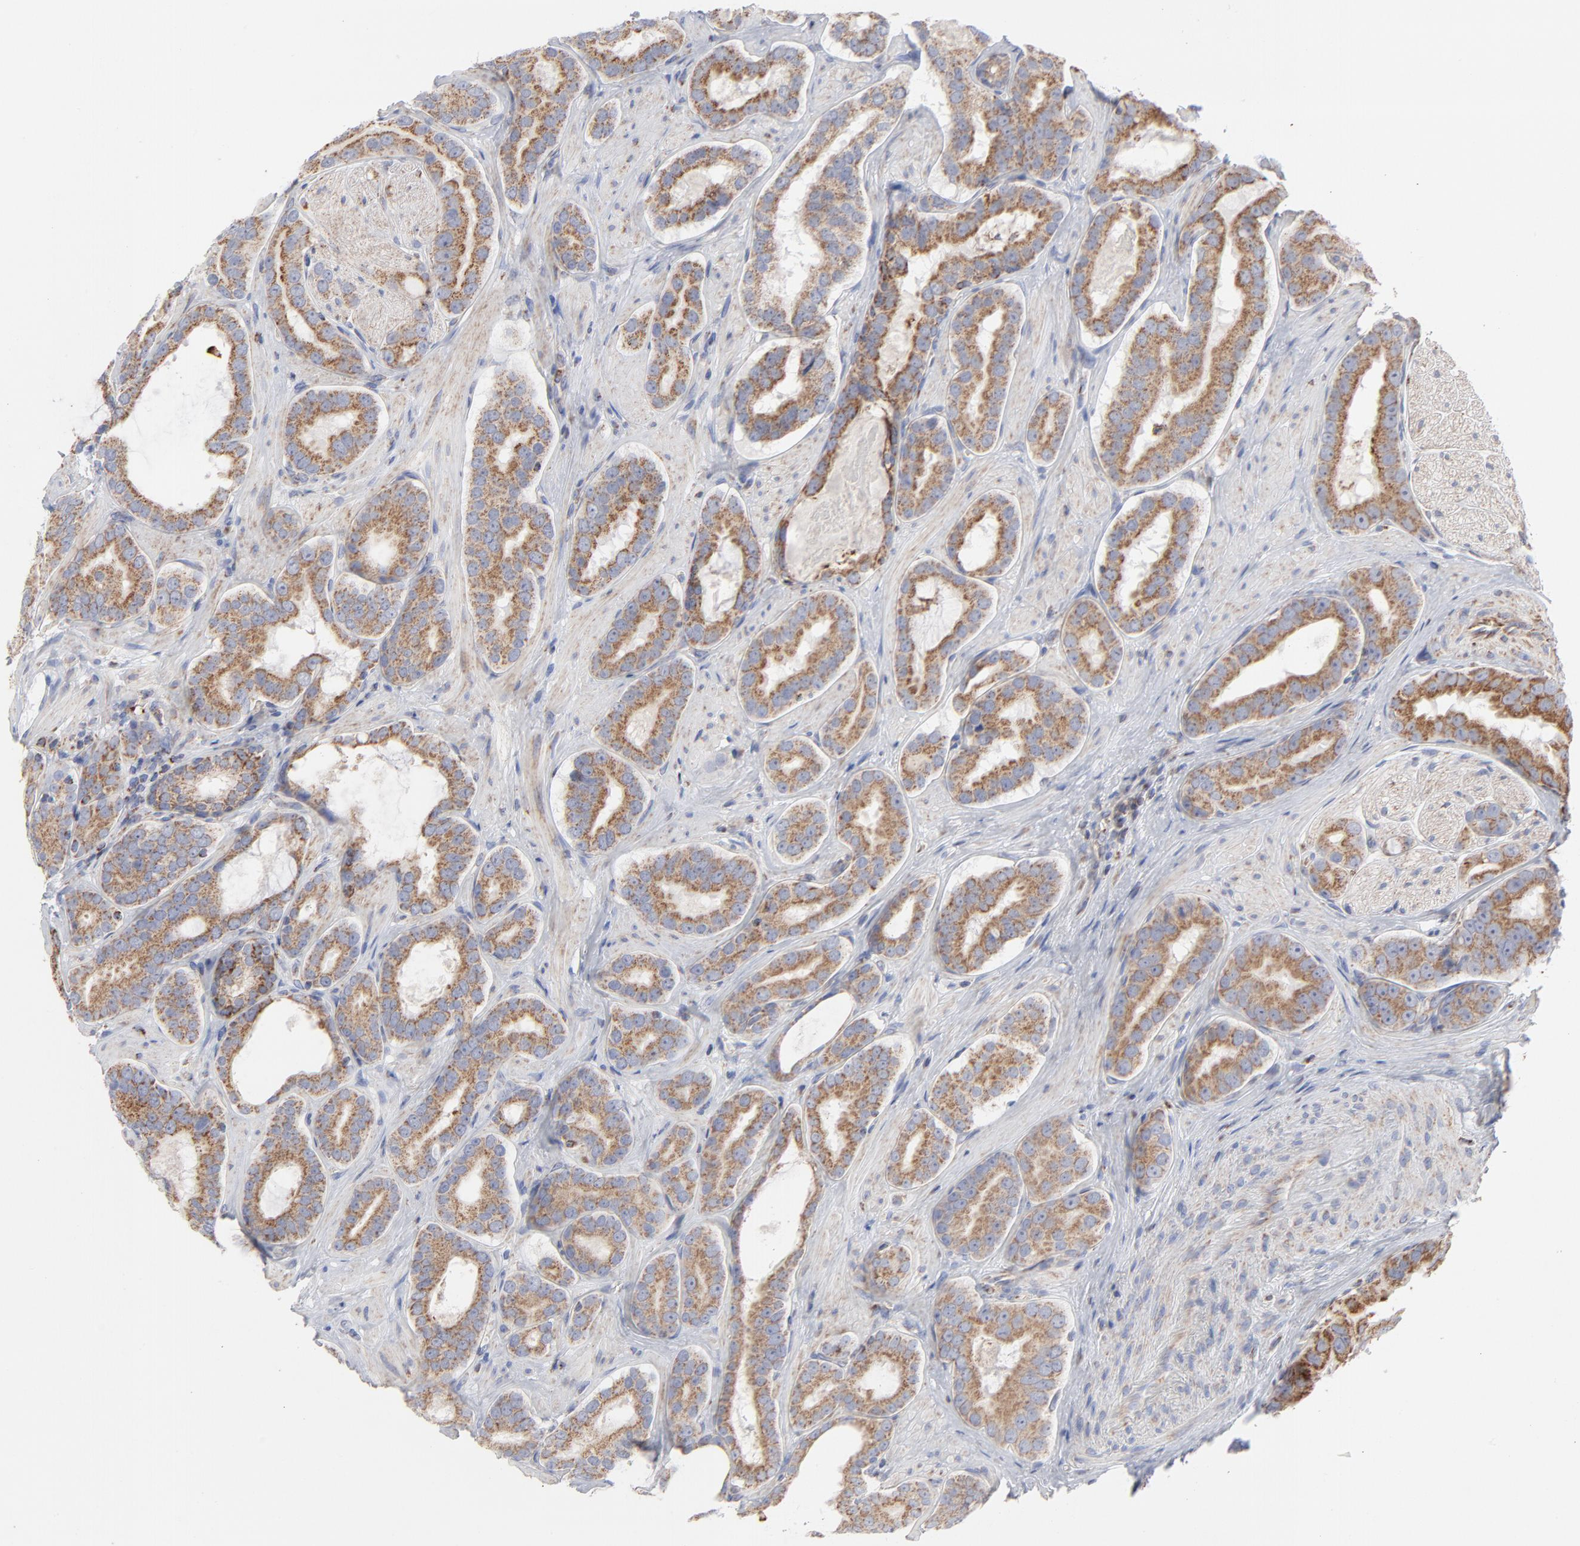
{"staining": {"intensity": "strong", "quantity": ">75%", "location": "cytoplasmic/membranous"}, "tissue": "prostate cancer", "cell_type": "Tumor cells", "image_type": "cancer", "snomed": [{"axis": "morphology", "description": "Adenocarcinoma, Low grade"}, {"axis": "topography", "description": "Prostate"}], "caption": "This micrograph exhibits immunohistochemistry (IHC) staining of human low-grade adenocarcinoma (prostate), with high strong cytoplasmic/membranous staining in approximately >75% of tumor cells.", "gene": "ASB3", "patient": {"sex": "male", "age": 59}}